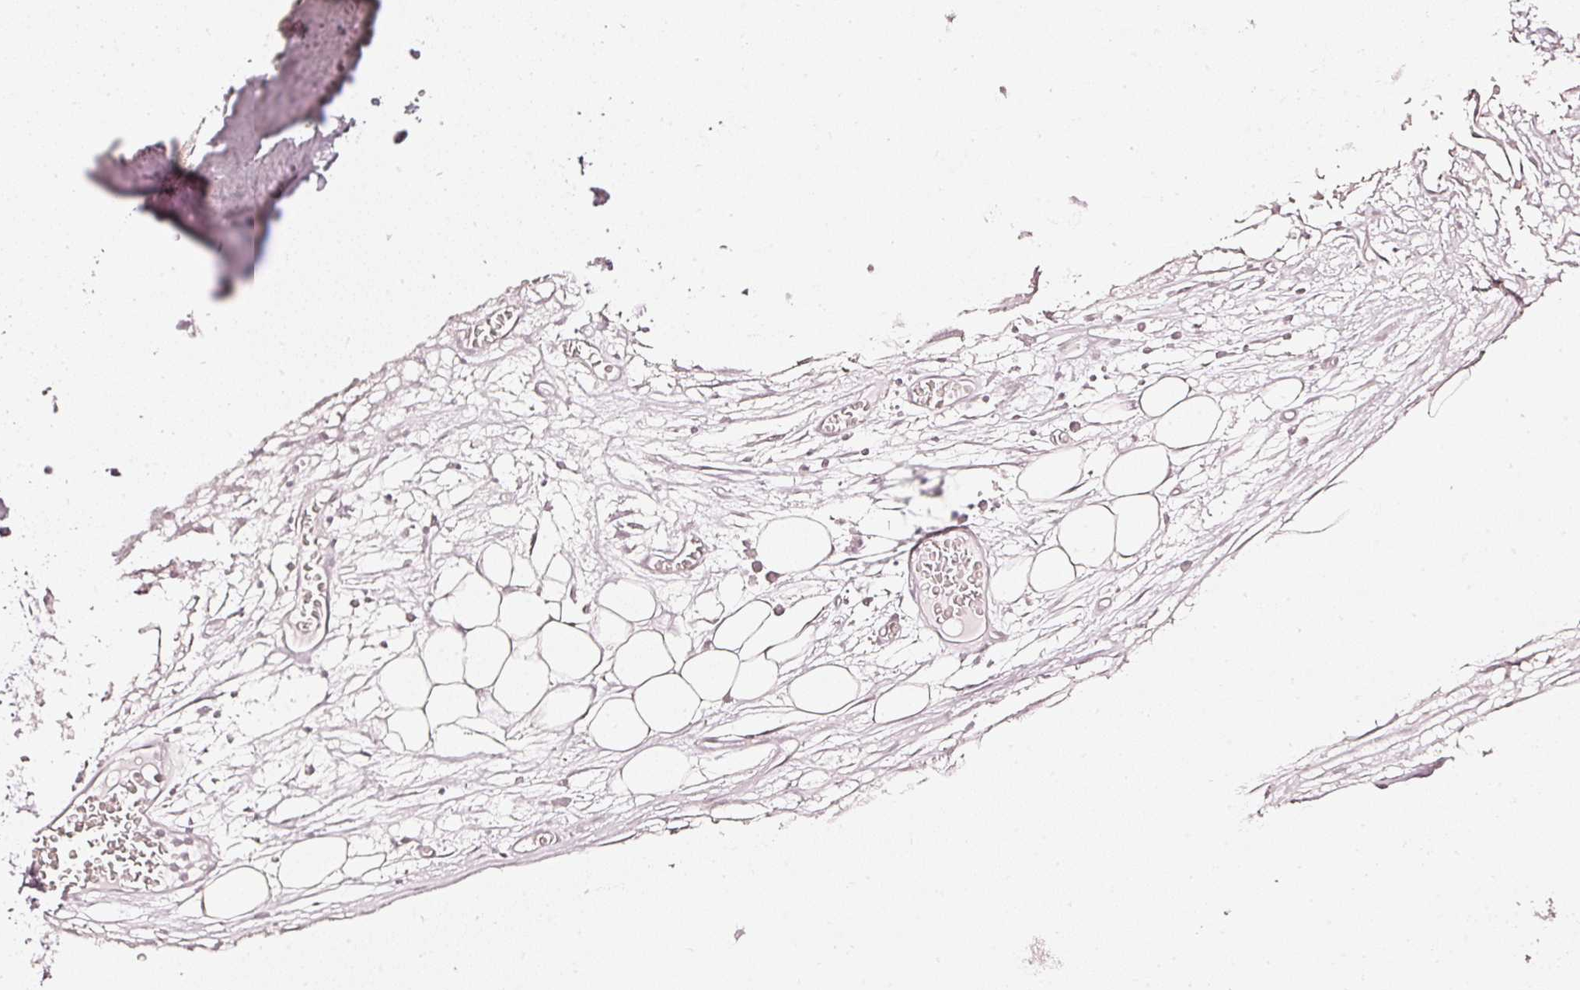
{"staining": {"intensity": "weak", "quantity": "25%-75%", "location": "cytoplasmic/membranous"}, "tissue": "adipose tissue", "cell_type": "Adipocytes", "image_type": "normal", "snomed": [{"axis": "morphology", "description": "Normal tissue, NOS"}, {"axis": "topography", "description": "Cartilage tissue"}], "caption": "IHC of normal human adipose tissue exhibits low levels of weak cytoplasmic/membranous staining in about 25%-75% of adipocytes.", "gene": "CNP", "patient": {"sex": "male", "age": 57}}